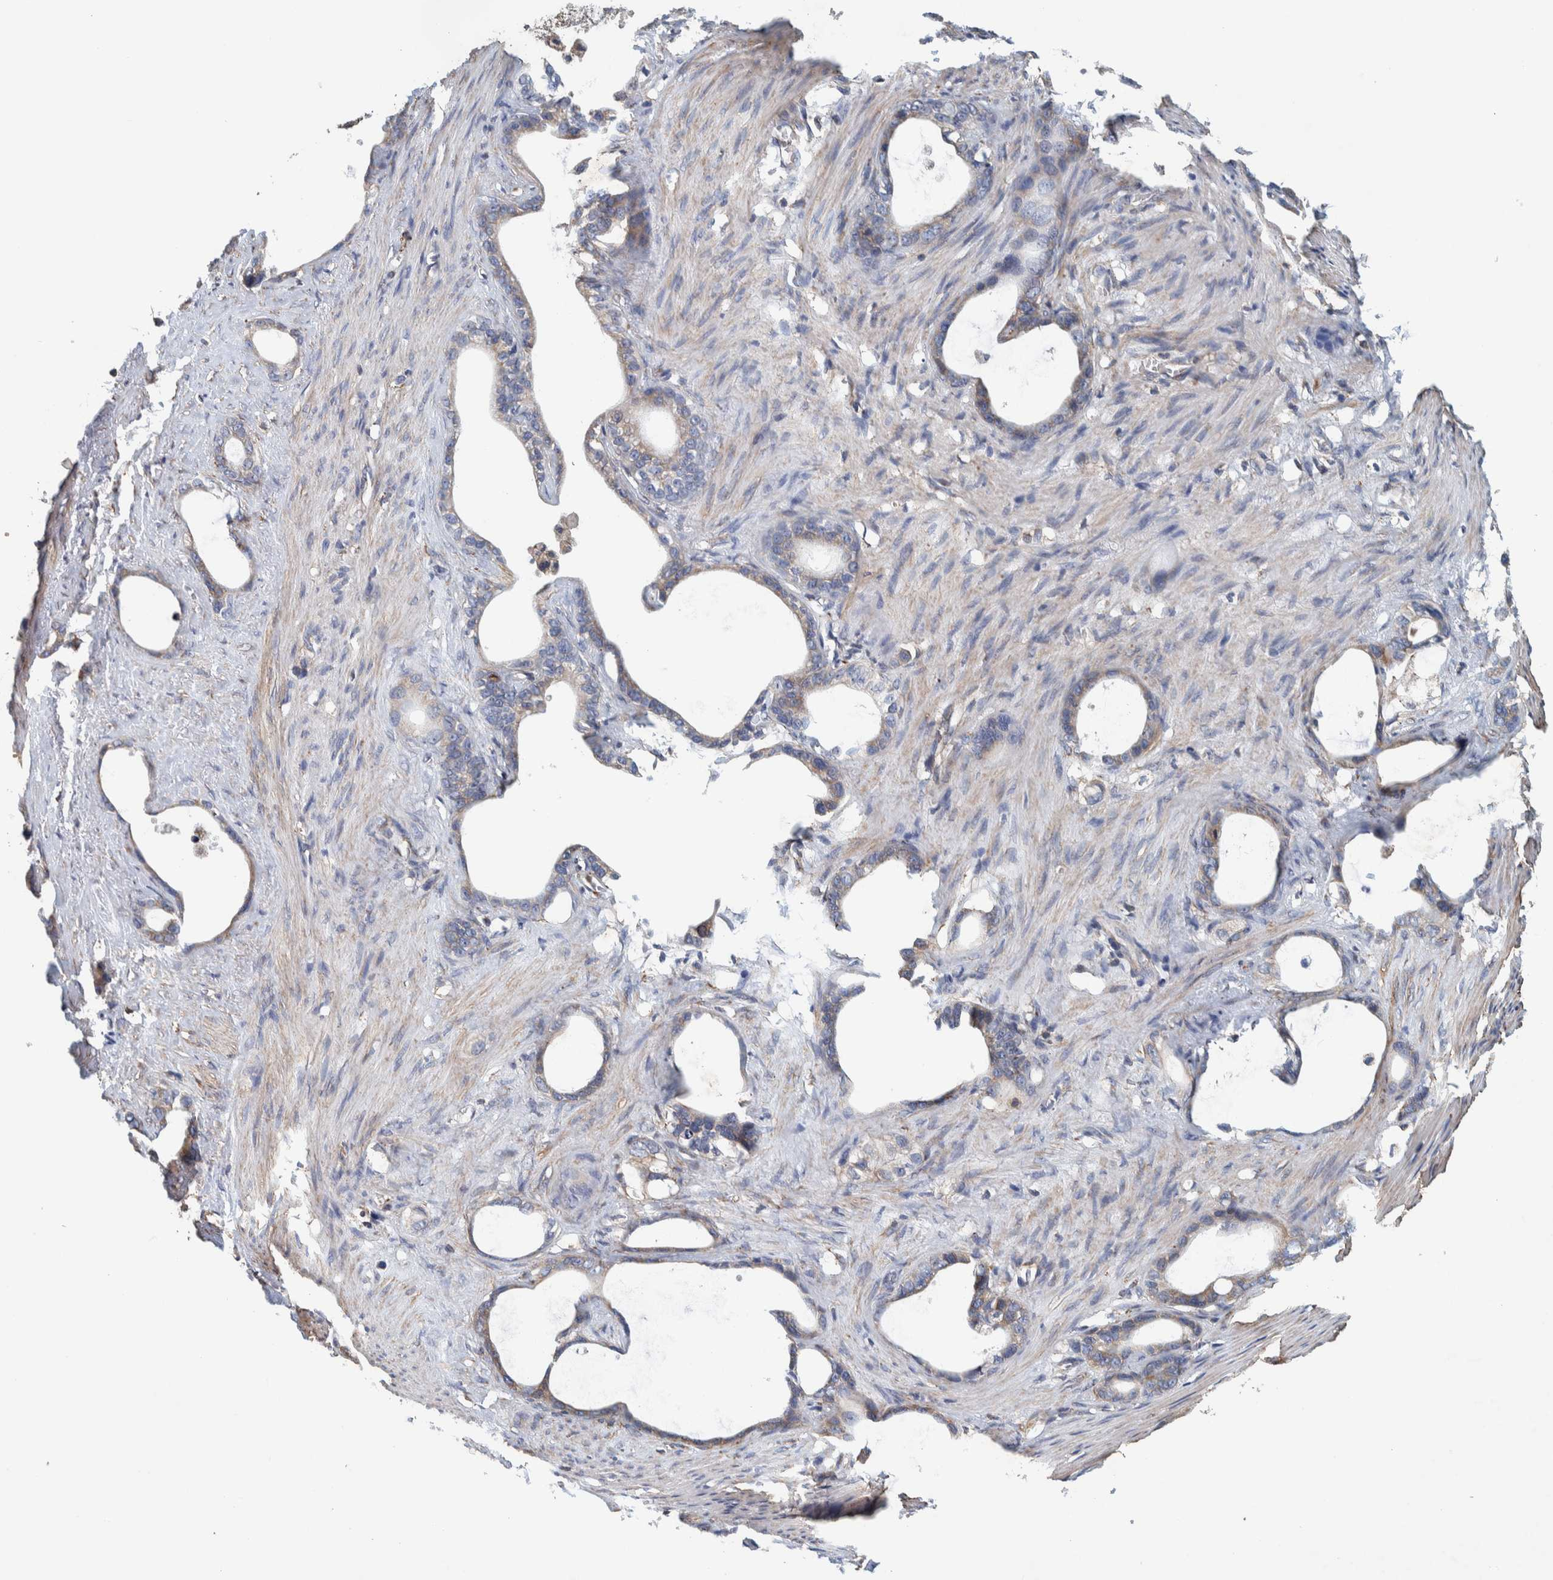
{"staining": {"intensity": "weak", "quantity": "25%-75%", "location": "cytoplasmic/membranous"}, "tissue": "stomach cancer", "cell_type": "Tumor cells", "image_type": "cancer", "snomed": [{"axis": "morphology", "description": "Adenocarcinoma, NOS"}, {"axis": "topography", "description": "Stomach"}], "caption": "Immunohistochemistry of human stomach cancer exhibits low levels of weak cytoplasmic/membranous staining in approximately 25%-75% of tumor cells. (IHC, brightfield microscopy, high magnification).", "gene": "PLA2G3", "patient": {"sex": "female", "age": 75}}